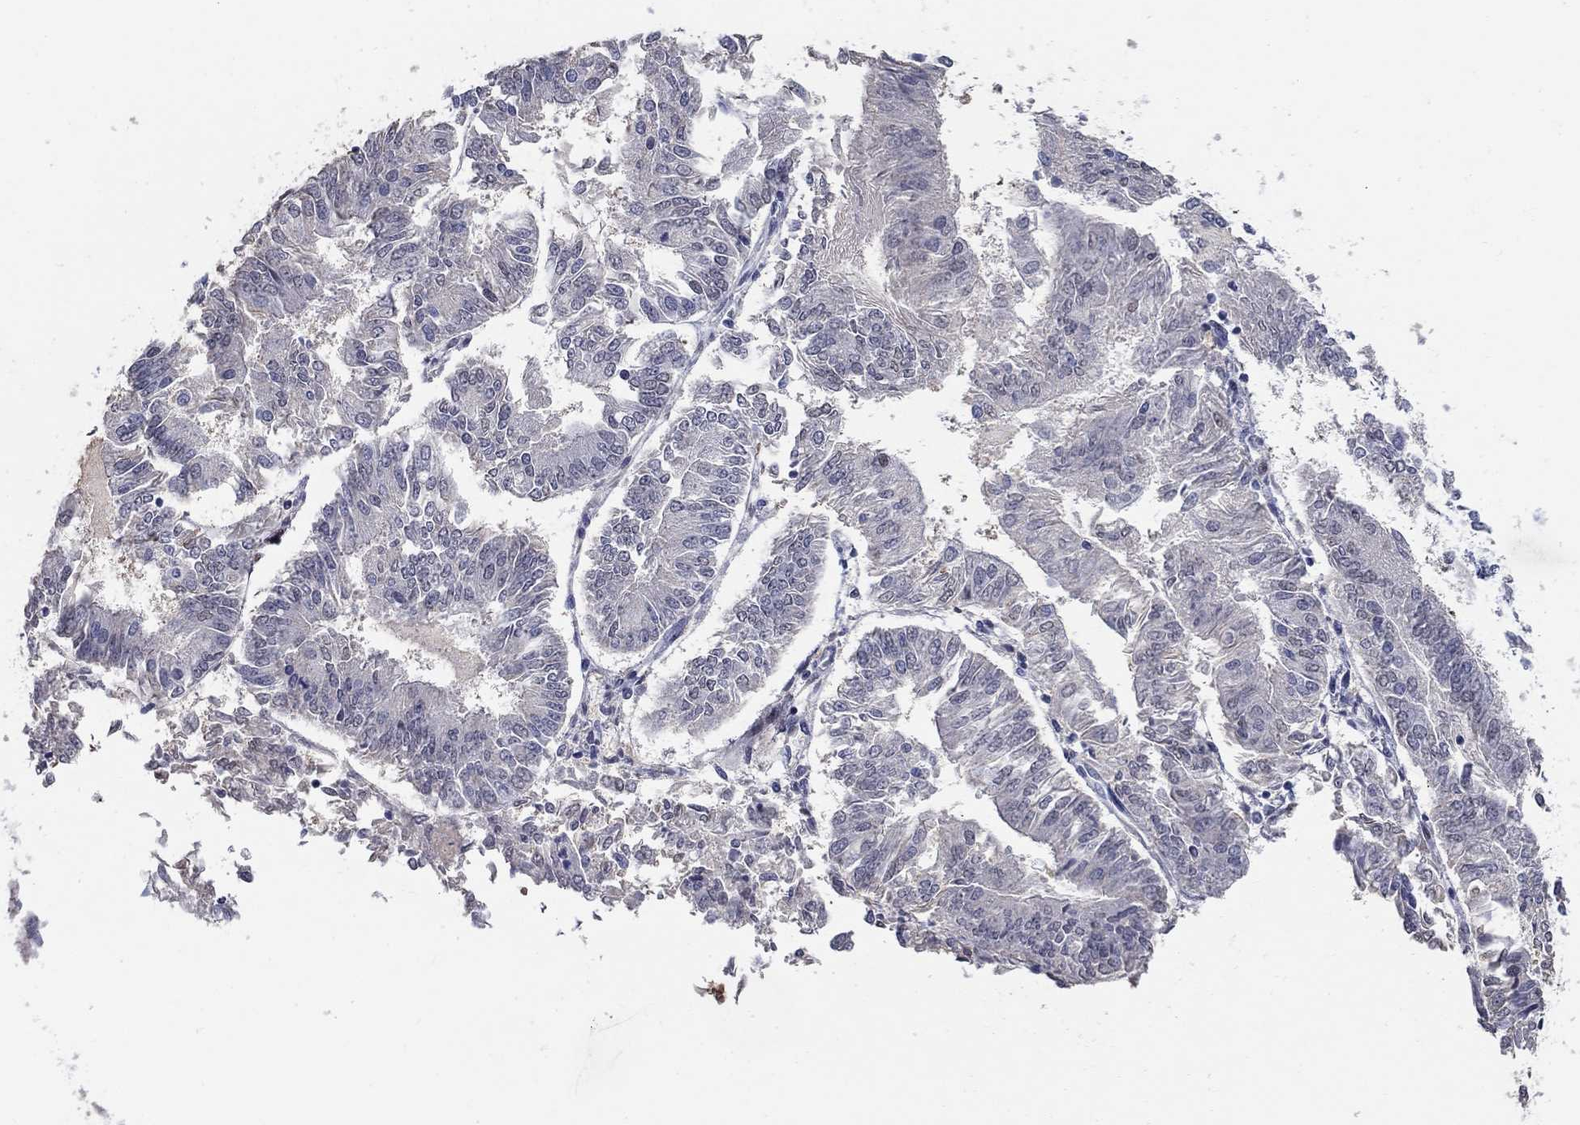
{"staining": {"intensity": "negative", "quantity": "none", "location": "none"}, "tissue": "endometrial cancer", "cell_type": "Tumor cells", "image_type": "cancer", "snomed": [{"axis": "morphology", "description": "Adenocarcinoma, NOS"}, {"axis": "topography", "description": "Endometrium"}], "caption": "Tumor cells are negative for brown protein staining in endometrial cancer. (Brightfield microscopy of DAB (3,3'-diaminobenzidine) immunohistochemistry at high magnification).", "gene": "RAPGEF5", "patient": {"sex": "female", "age": 58}}